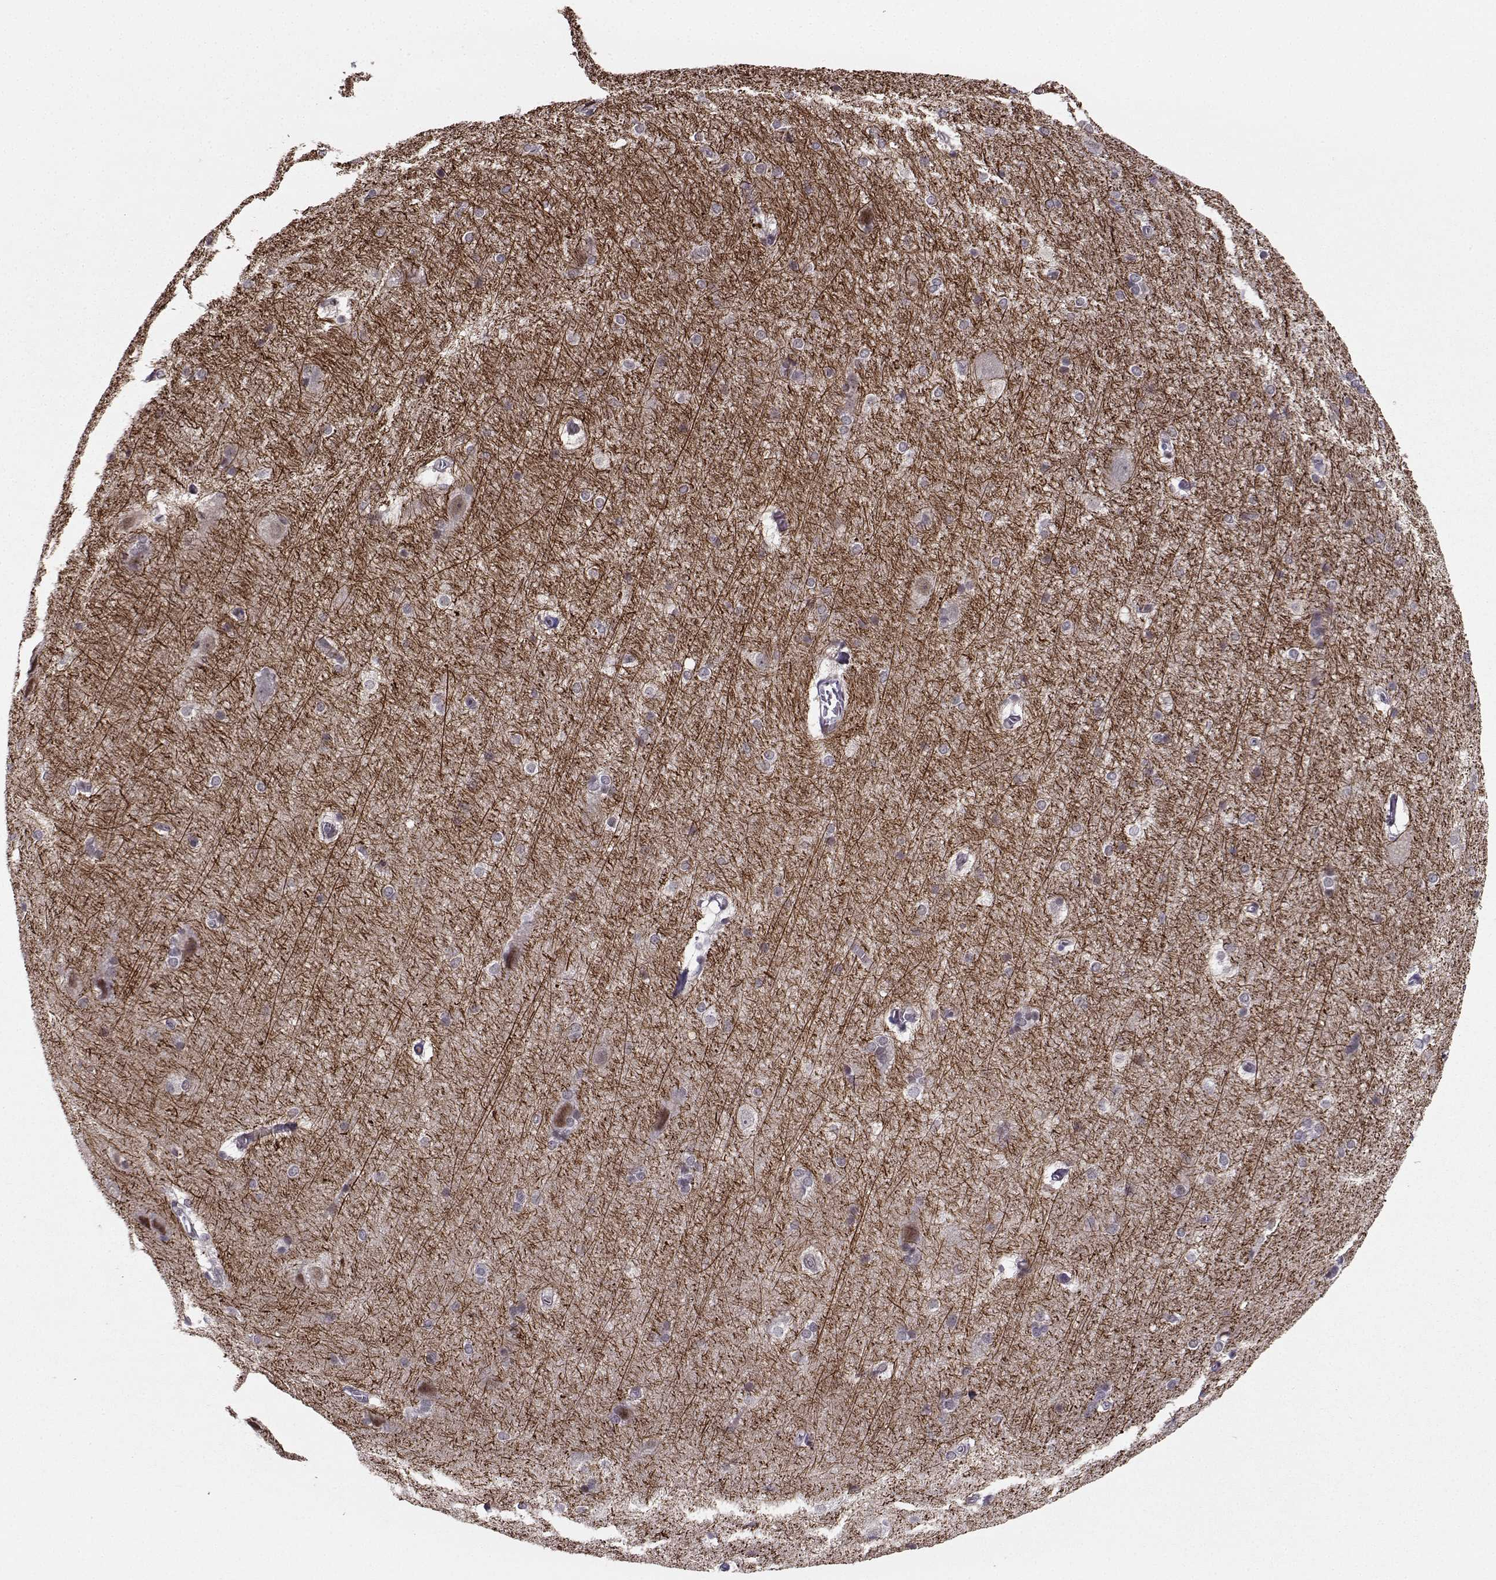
{"staining": {"intensity": "negative", "quantity": "none", "location": "none"}, "tissue": "hippocampus", "cell_type": "Glial cells", "image_type": "normal", "snomed": [{"axis": "morphology", "description": "Normal tissue, NOS"}, {"axis": "topography", "description": "Cerebral cortex"}, {"axis": "topography", "description": "Hippocampus"}], "caption": "IHC histopathology image of unremarkable hippocampus: human hippocampus stained with DAB shows no significant protein expression in glial cells.", "gene": "PKP2", "patient": {"sex": "female", "age": 19}}